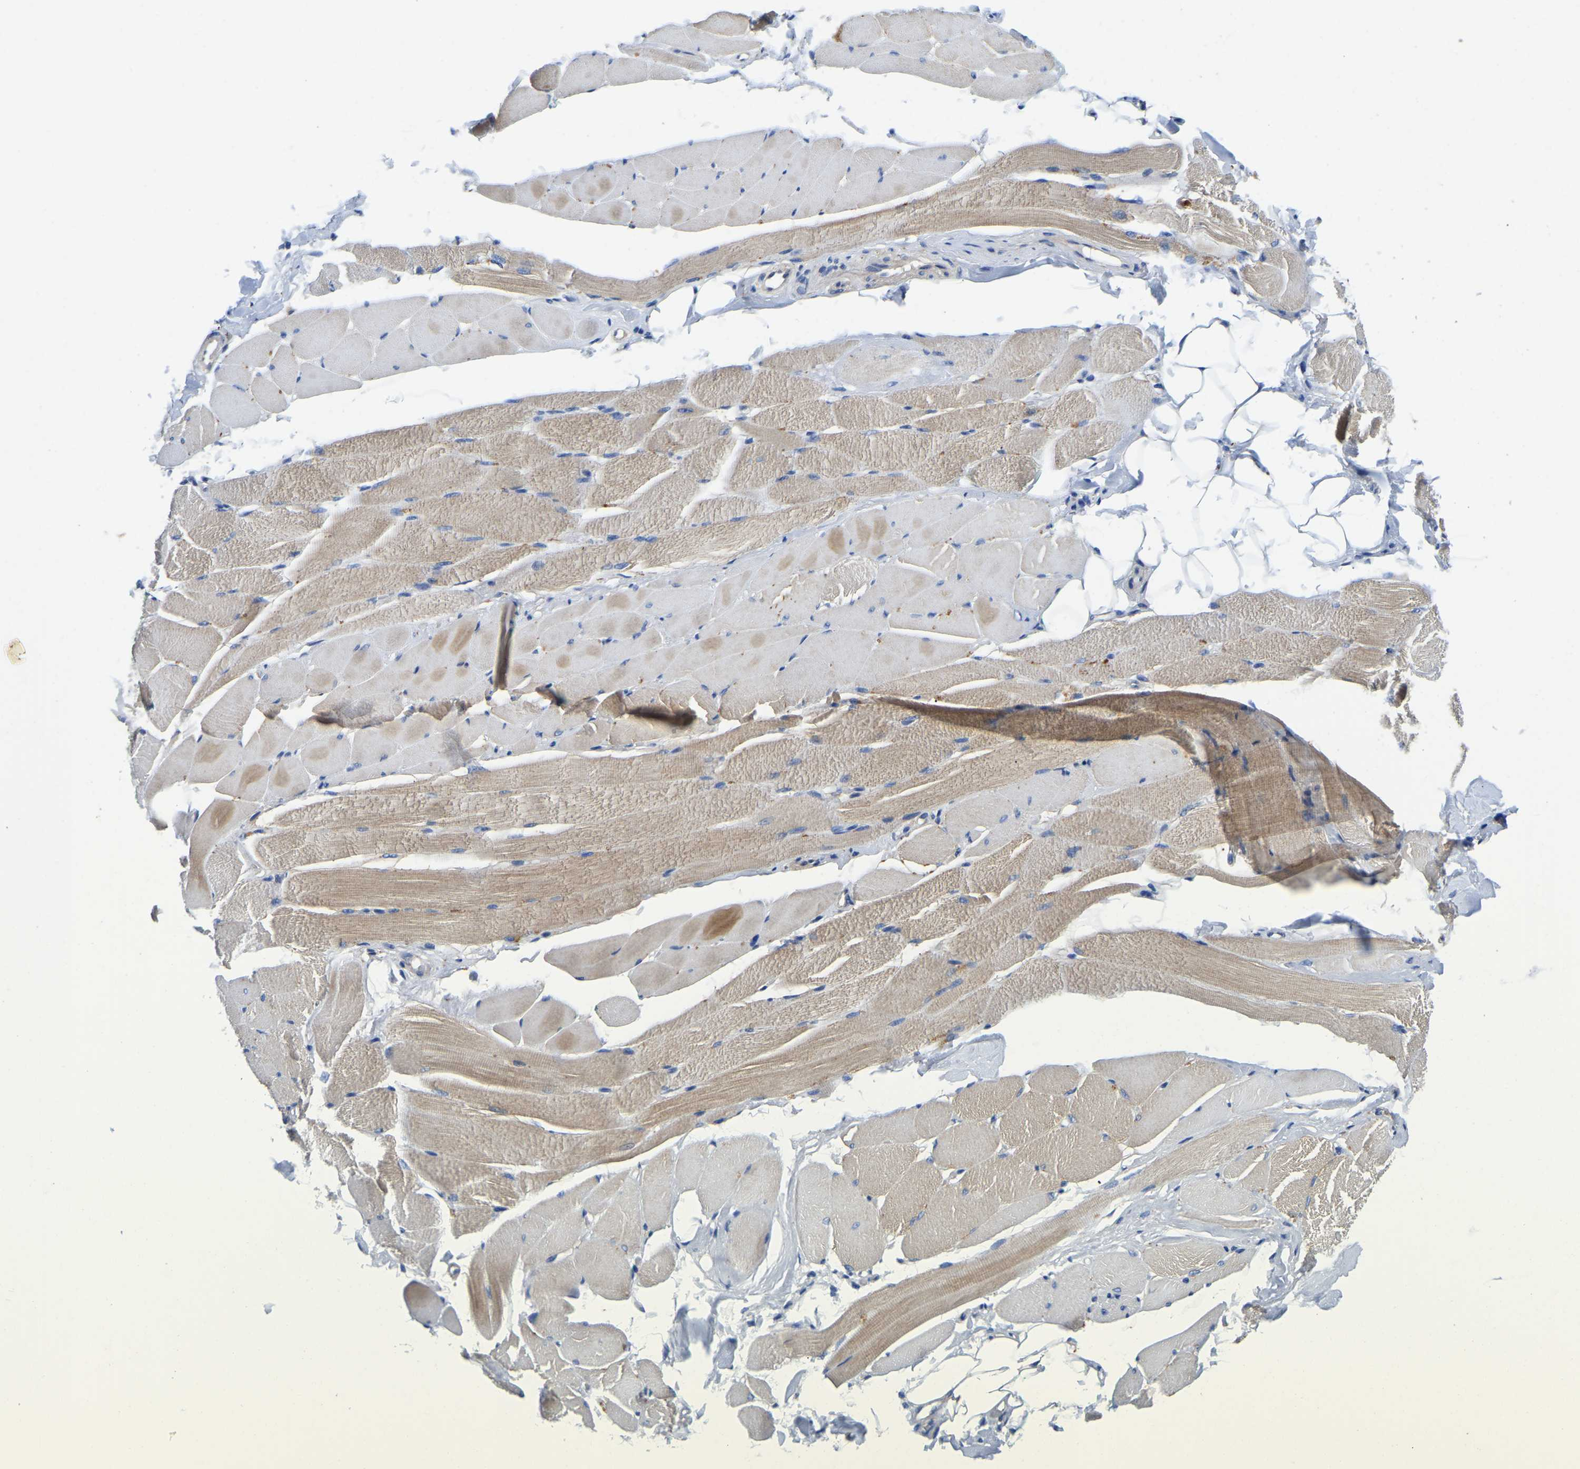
{"staining": {"intensity": "moderate", "quantity": ">75%", "location": "cytoplasmic/membranous"}, "tissue": "skeletal muscle", "cell_type": "Myocytes", "image_type": "normal", "snomed": [{"axis": "morphology", "description": "Normal tissue, NOS"}, {"axis": "topography", "description": "Skeletal muscle"}, {"axis": "topography", "description": "Peripheral nerve tissue"}], "caption": "IHC micrograph of benign human skeletal muscle stained for a protein (brown), which shows medium levels of moderate cytoplasmic/membranous positivity in about >75% of myocytes.", "gene": "STAT2", "patient": {"sex": "female", "age": 84}}